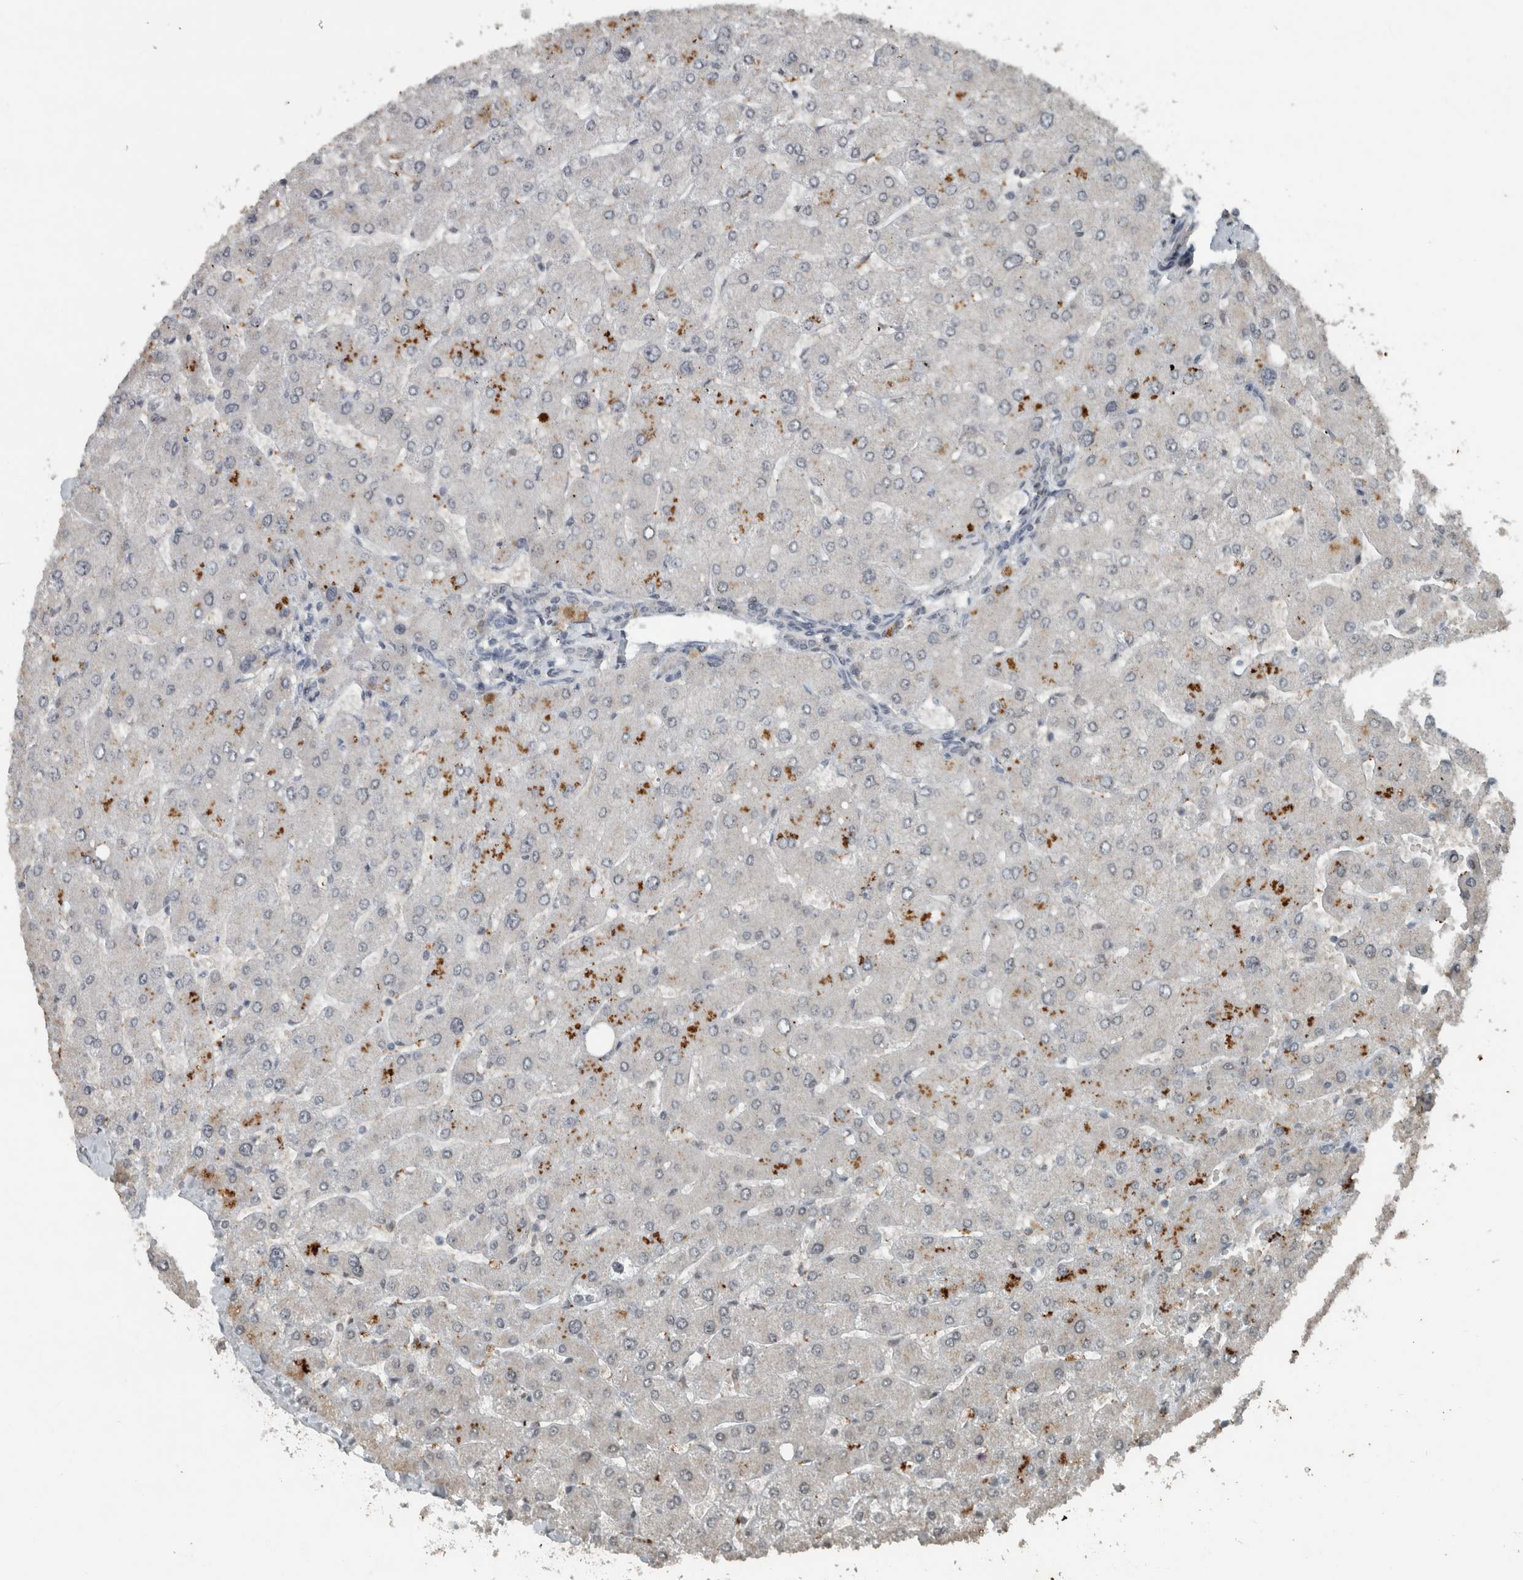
{"staining": {"intensity": "weak", "quantity": "<25%", "location": "nuclear"}, "tissue": "liver", "cell_type": "Cholangiocytes", "image_type": "normal", "snomed": [{"axis": "morphology", "description": "Normal tissue, NOS"}, {"axis": "topography", "description": "Liver"}], "caption": "This is a histopathology image of immunohistochemistry (IHC) staining of unremarkable liver, which shows no staining in cholangiocytes. (Immunohistochemistry (ihc), brightfield microscopy, high magnification).", "gene": "ZNF24", "patient": {"sex": "male", "age": 55}}